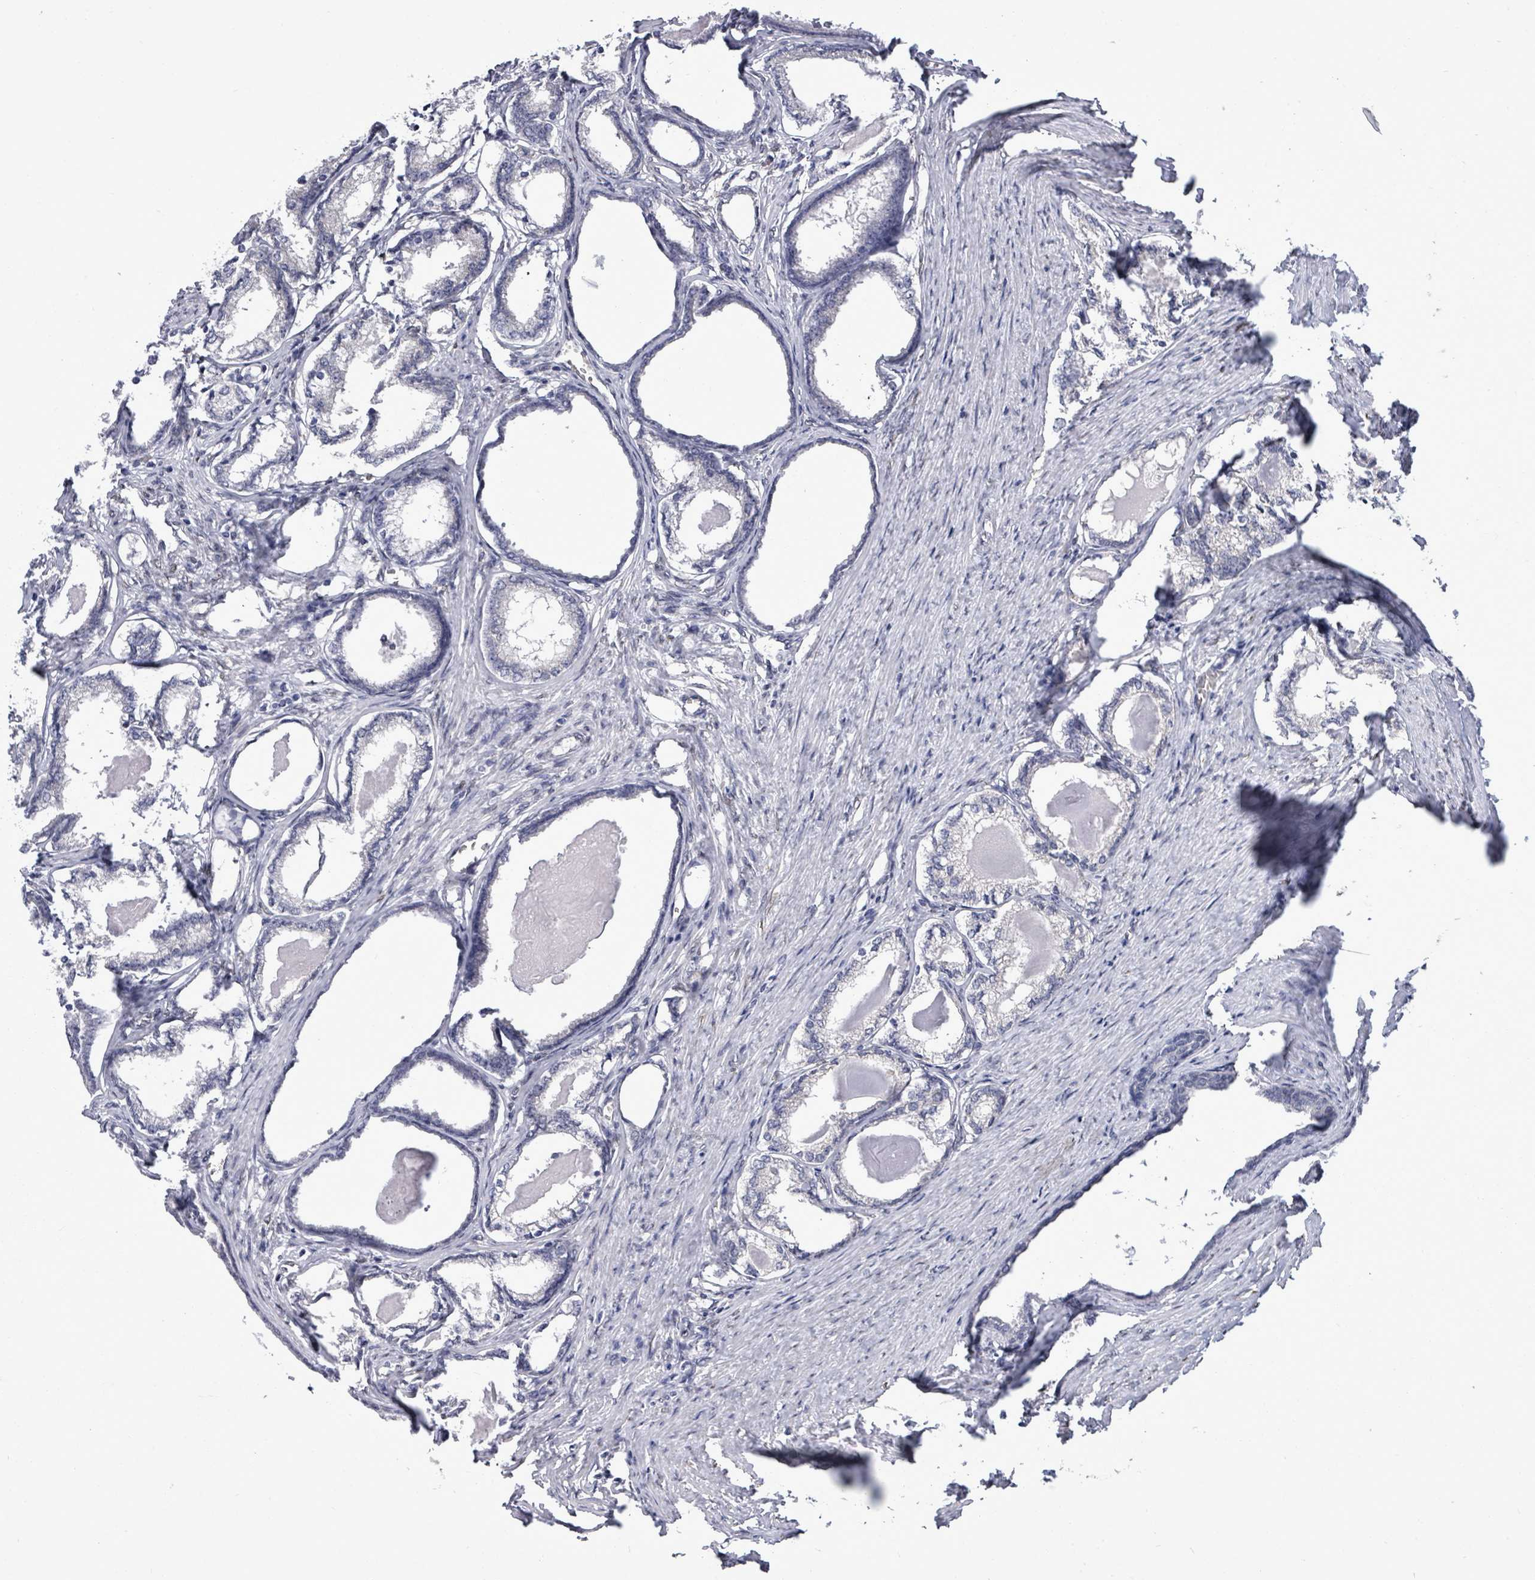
{"staining": {"intensity": "negative", "quantity": "none", "location": "none"}, "tissue": "prostate cancer", "cell_type": "Tumor cells", "image_type": "cancer", "snomed": [{"axis": "morphology", "description": "Adenocarcinoma, High grade"}, {"axis": "topography", "description": "Prostate"}], "caption": "Immunohistochemistry of human prostate high-grade adenocarcinoma reveals no positivity in tumor cells.", "gene": "ARFGAP1", "patient": {"sex": "male", "age": 69}}